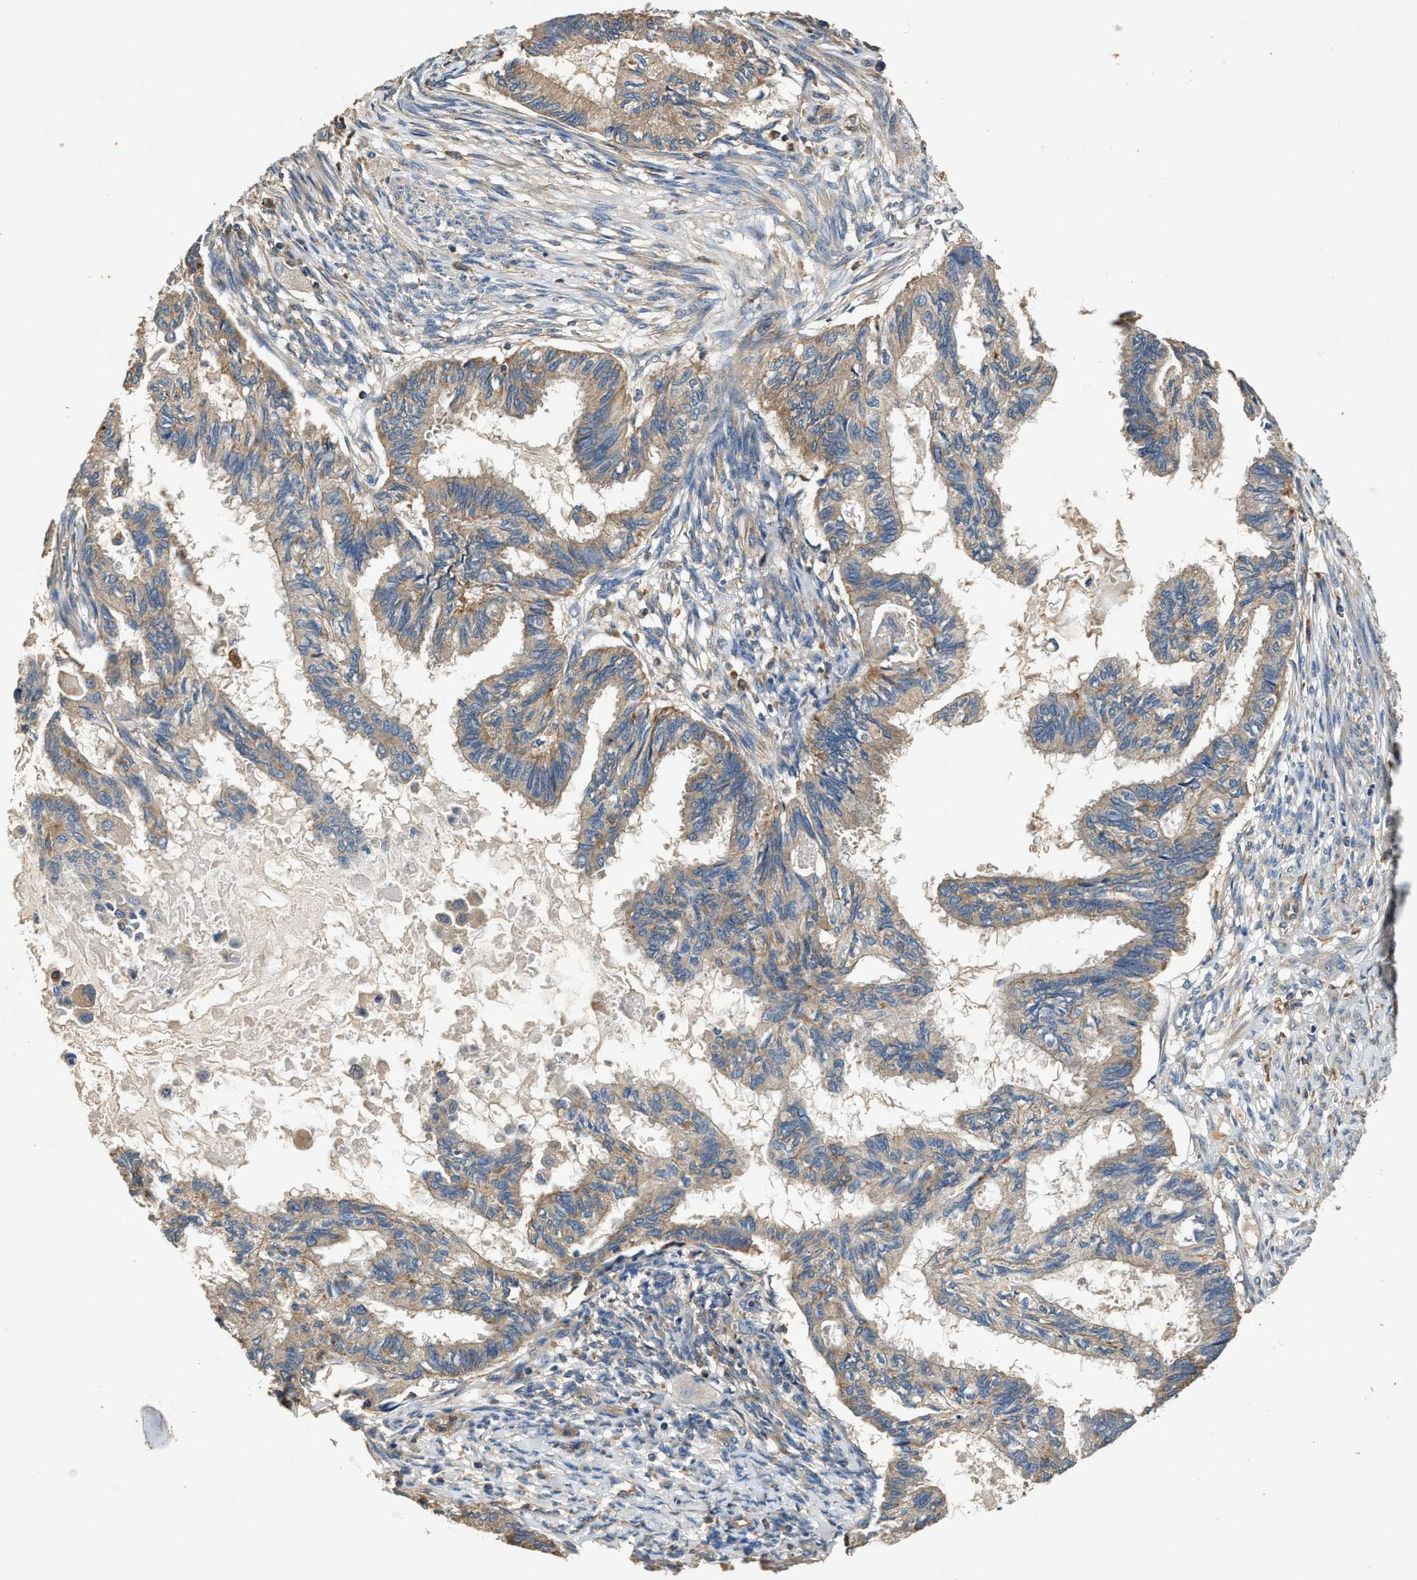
{"staining": {"intensity": "weak", "quantity": ">75%", "location": "cytoplasmic/membranous"}, "tissue": "cervical cancer", "cell_type": "Tumor cells", "image_type": "cancer", "snomed": [{"axis": "morphology", "description": "Normal tissue, NOS"}, {"axis": "morphology", "description": "Adenocarcinoma, NOS"}, {"axis": "topography", "description": "Cervix"}, {"axis": "topography", "description": "Endometrium"}], "caption": "Cervical cancer (adenocarcinoma) stained with immunohistochemistry demonstrates weak cytoplasmic/membranous staining in about >75% of tumor cells.", "gene": "BLOC1S1", "patient": {"sex": "female", "age": 86}}